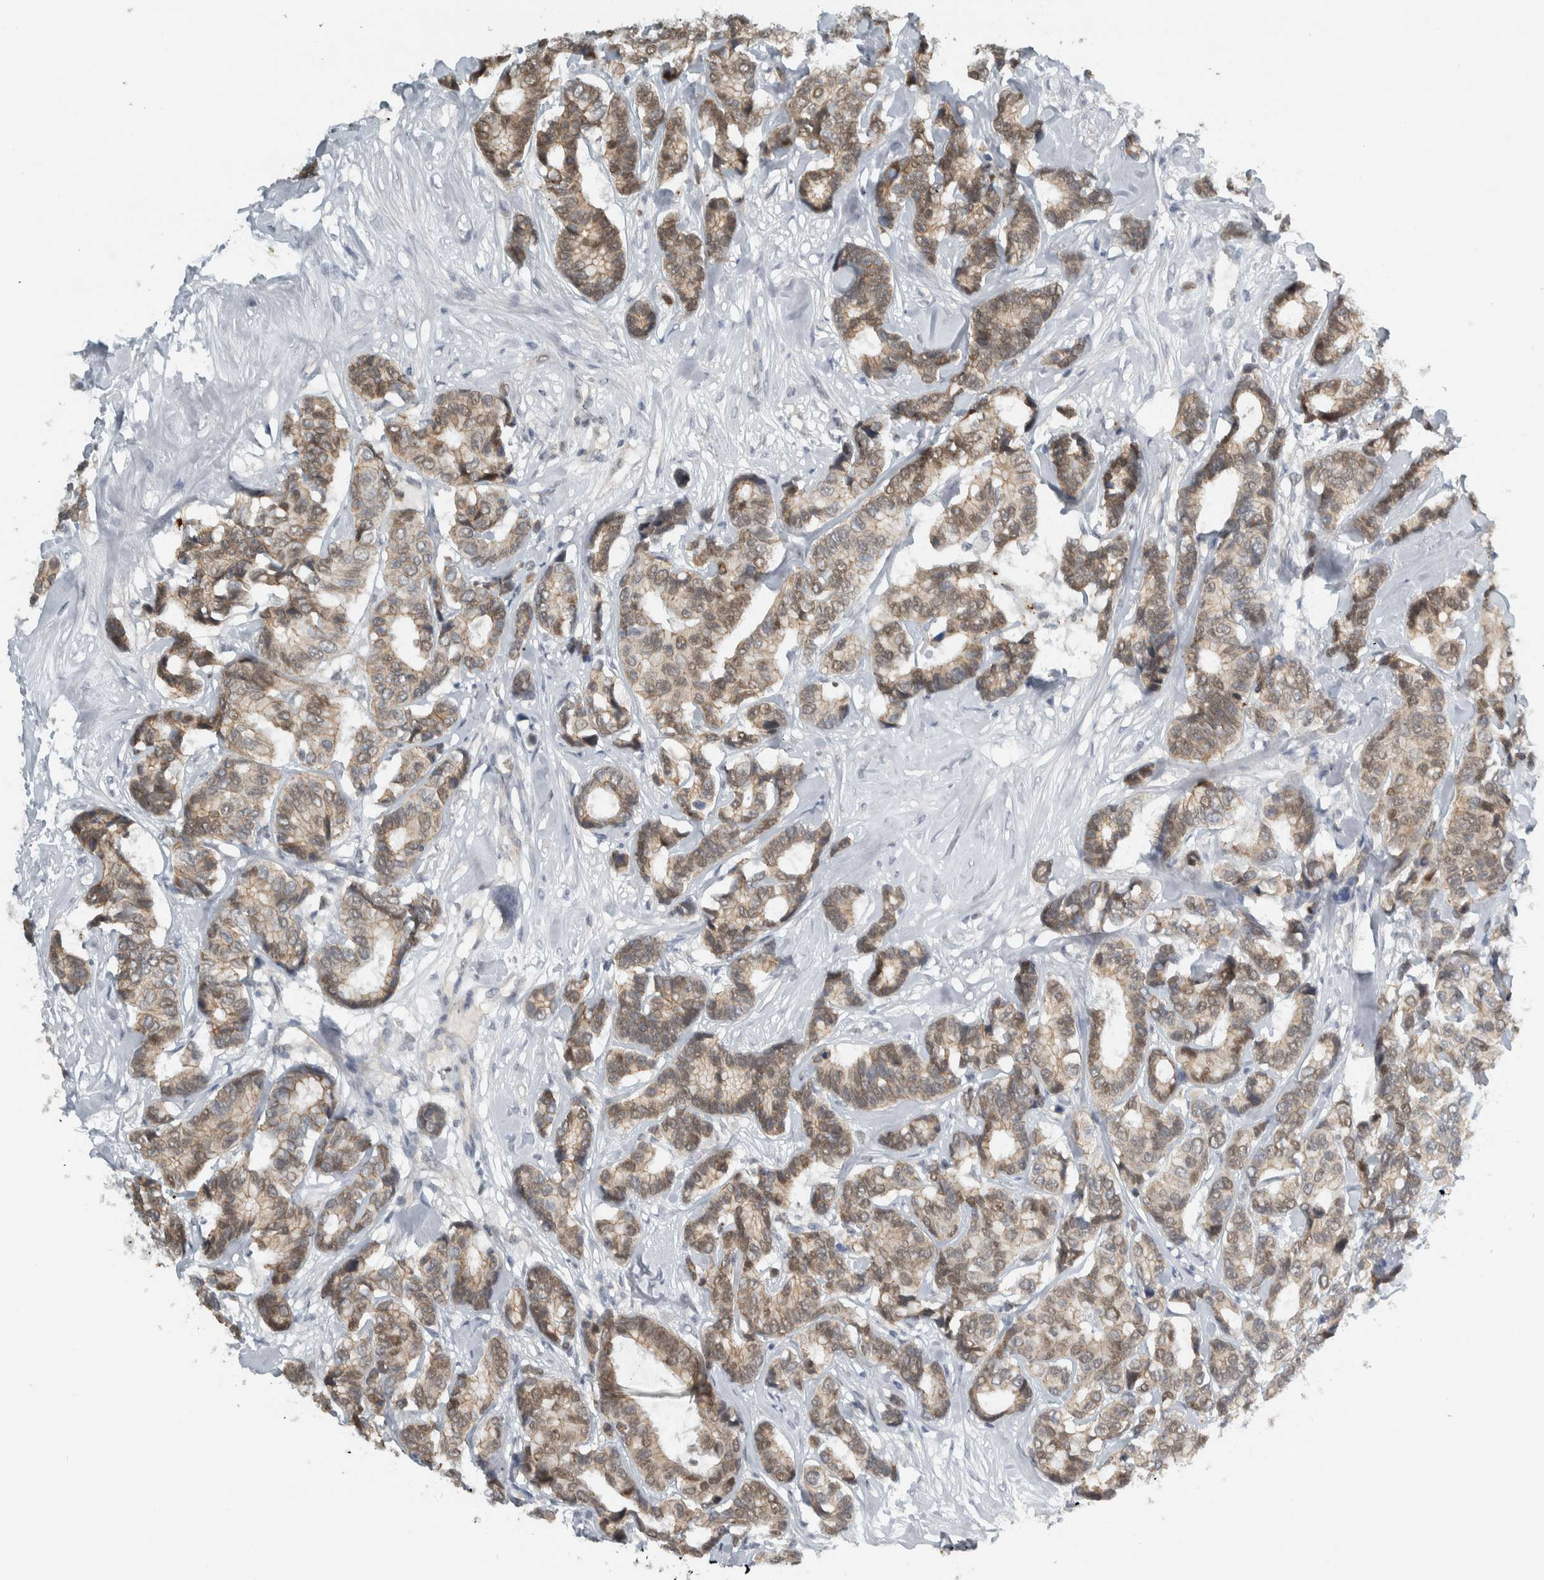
{"staining": {"intensity": "weak", "quantity": ">75%", "location": "cytoplasmic/membranous,nuclear"}, "tissue": "breast cancer", "cell_type": "Tumor cells", "image_type": "cancer", "snomed": [{"axis": "morphology", "description": "Duct carcinoma"}, {"axis": "topography", "description": "Breast"}], "caption": "The micrograph exhibits a brown stain indicating the presence of a protein in the cytoplasmic/membranous and nuclear of tumor cells in breast cancer (intraductal carcinoma).", "gene": "ADPRM", "patient": {"sex": "female", "age": 87}}